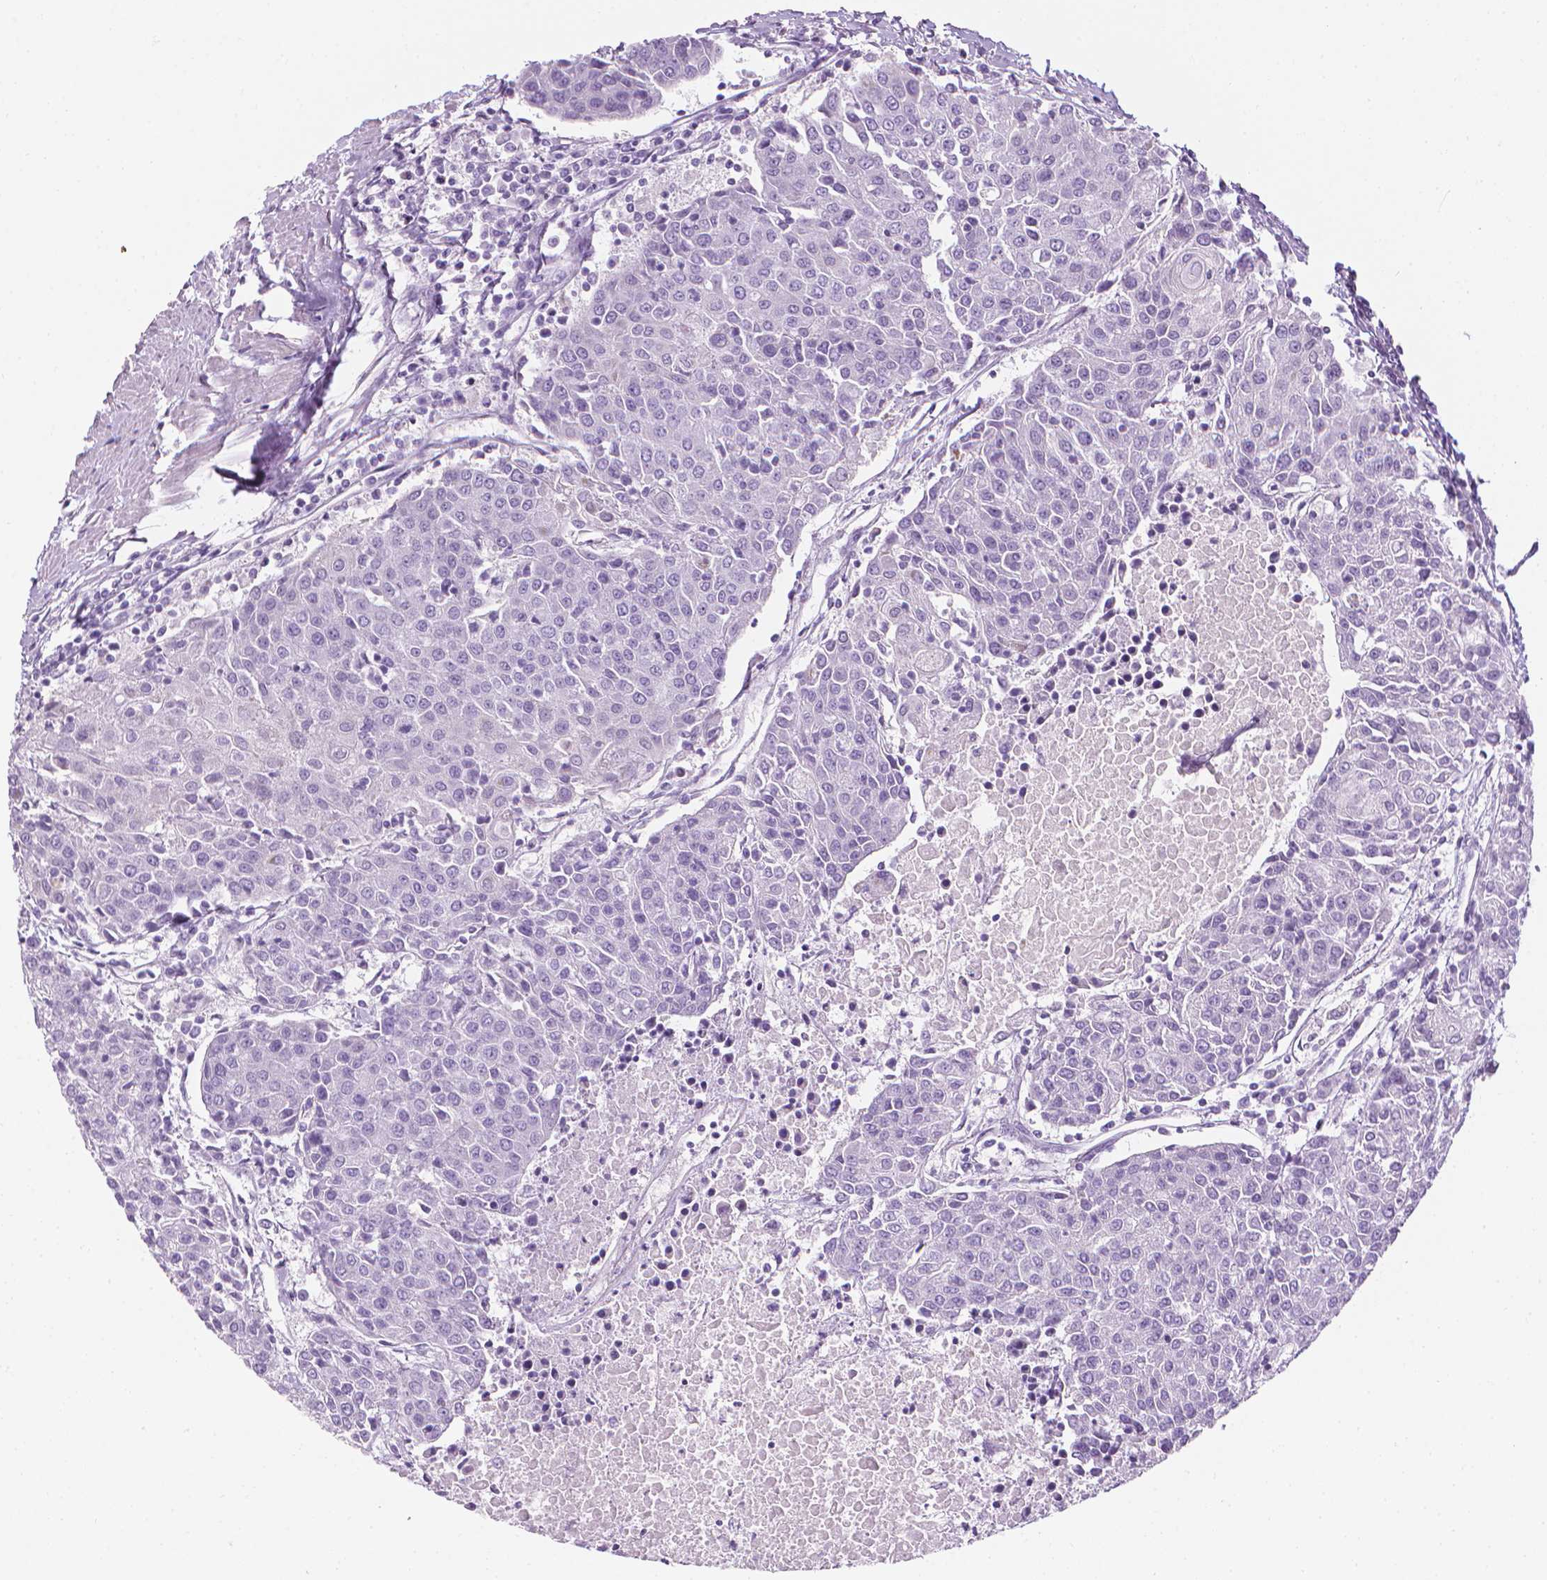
{"staining": {"intensity": "negative", "quantity": "none", "location": "none"}, "tissue": "urothelial cancer", "cell_type": "Tumor cells", "image_type": "cancer", "snomed": [{"axis": "morphology", "description": "Urothelial carcinoma, High grade"}, {"axis": "topography", "description": "Urinary bladder"}], "caption": "Immunohistochemistry of human urothelial cancer exhibits no expression in tumor cells.", "gene": "DCAF8L1", "patient": {"sex": "female", "age": 85}}